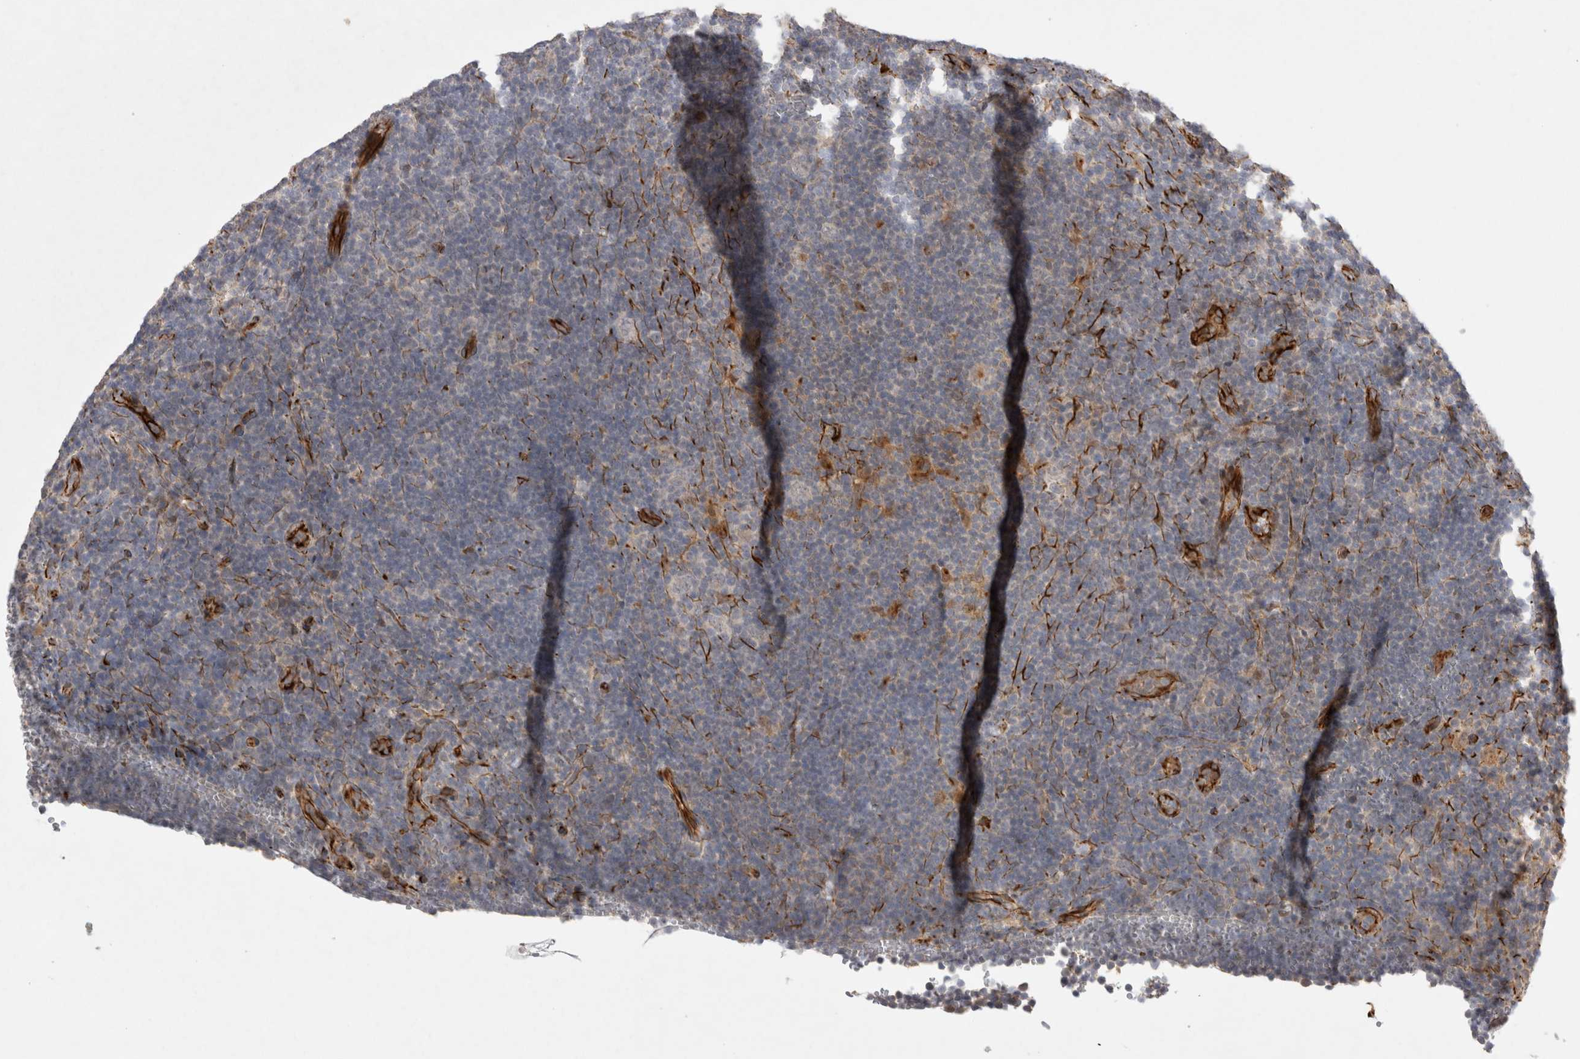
{"staining": {"intensity": "negative", "quantity": "none", "location": "none"}, "tissue": "lymphoma", "cell_type": "Tumor cells", "image_type": "cancer", "snomed": [{"axis": "morphology", "description": "Hodgkin's disease, NOS"}, {"axis": "topography", "description": "Lymph node"}], "caption": "IHC histopathology image of human Hodgkin's disease stained for a protein (brown), which exhibits no positivity in tumor cells.", "gene": "NMU", "patient": {"sex": "female", "age": 57}}